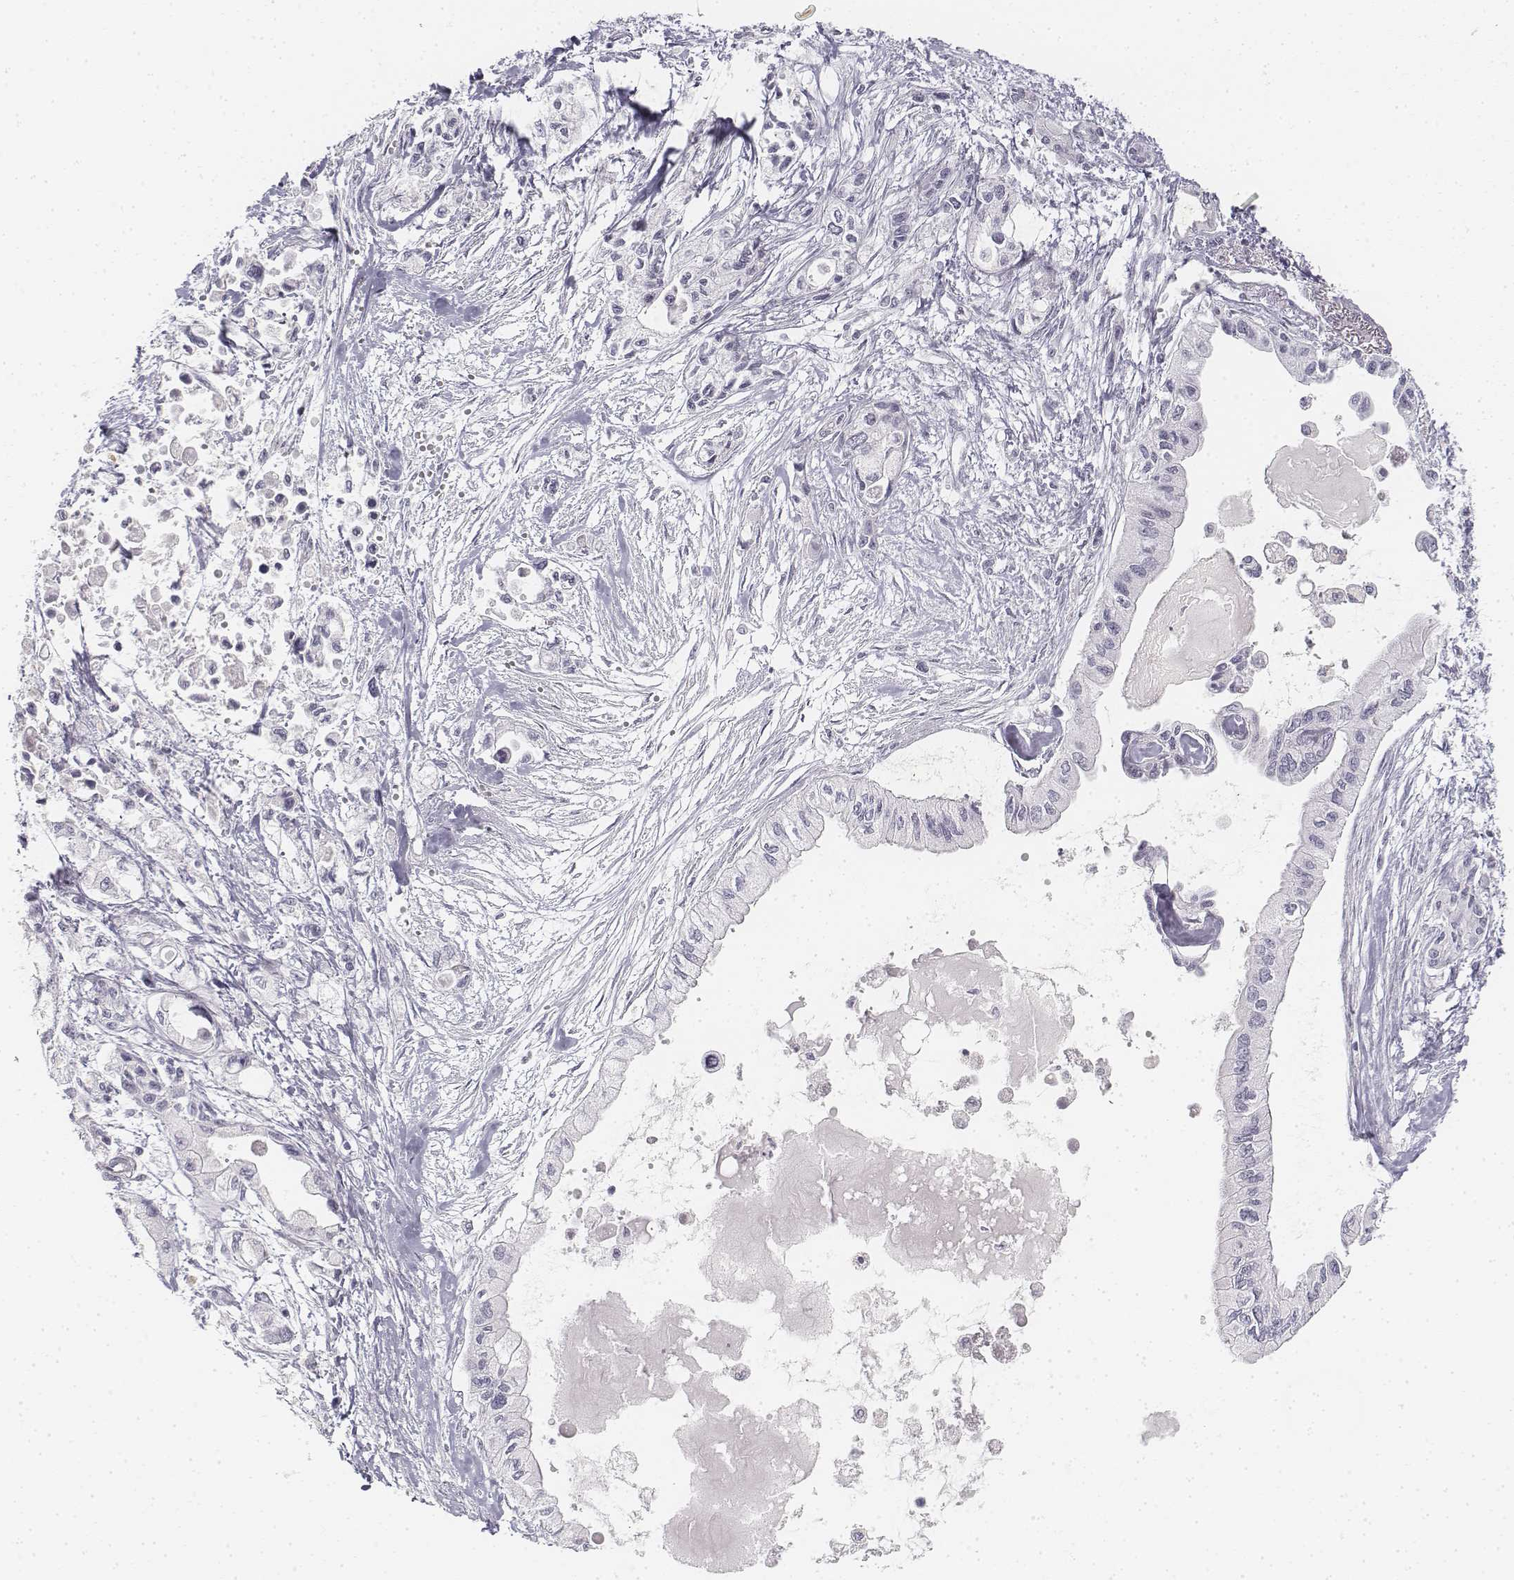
{"staining": {"intensity": "negative", "quantity": "none", "location": "none"}, "tissue": "pancreatic cancer", "cell_type": "Tumor cells", "image_type": "cancer", "snomed": [{"axis": "morphology", "description": "Adenocarcinoma, NOS"}, {"axis": "topography", "description": "Pancreas"}], "caption": "Immunohistochemistry (IHC) micrograph of pancreatic cancer (adenocarcinoma) stained for a protein (brown), which reveals no positivity in tumor cells. The staining is performed using DAB brown chromogen with nuclei counter-stained in using hematoxylin.", "gene": "KRTAP2-1", "patient": {"sex": "female", "age": 61}}